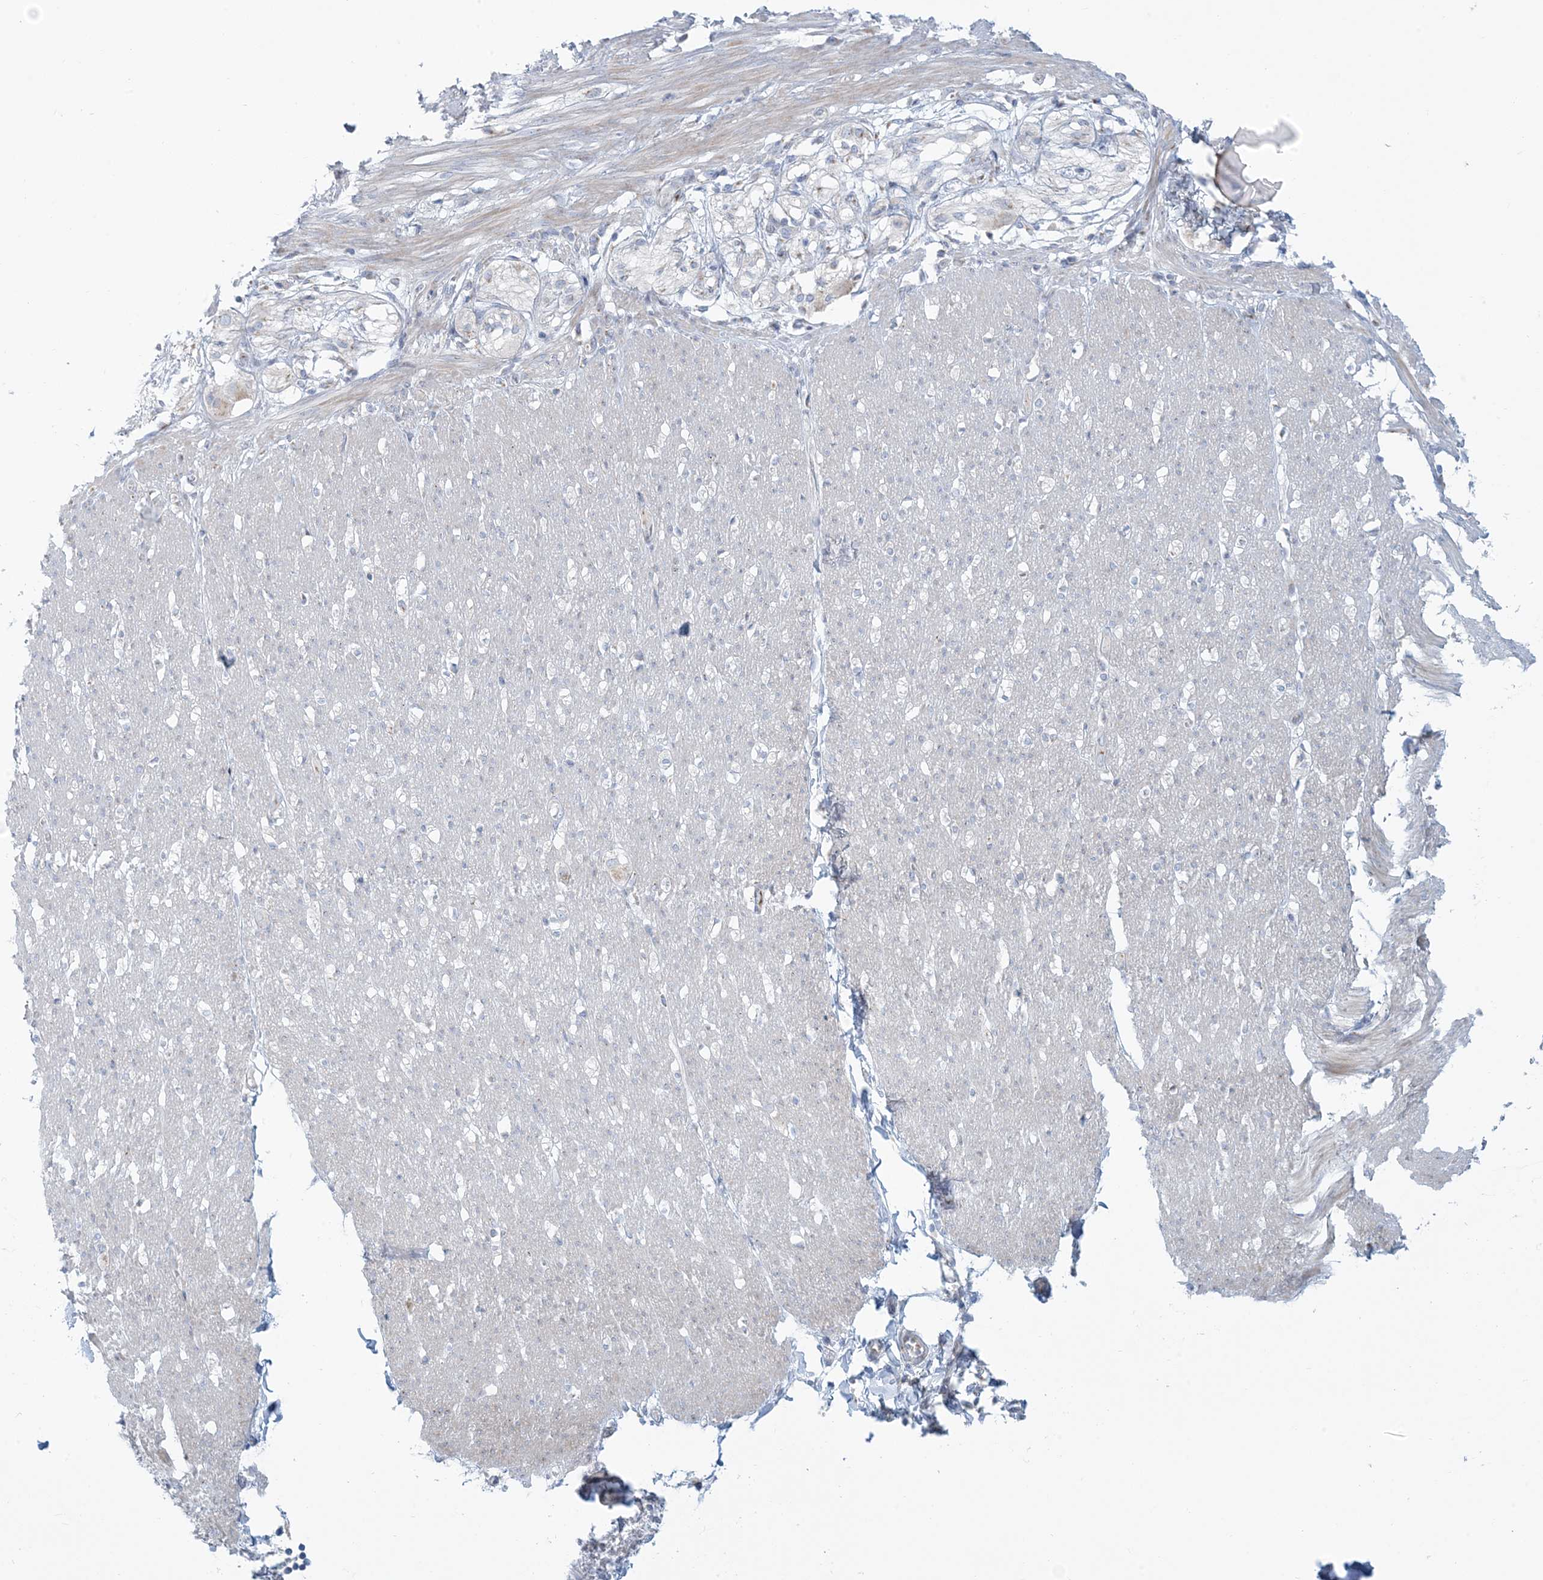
{"staining": {"intensity": "weak", "quantity": "25%-75%", "location": "cytoplasmic/membranous"}, "tissue": "smooth muscle", "cell_type": "Smooth muscle cells", "image_type": "normal", "snomed": [{"axis": "morphology", "description": "Normal tissue, NOS"}, {"axis": "morphology", "description": "Adenocarcinoma, NOS"}, {"axis": "topography", "description": "Colon"}, {"axis": "topography", "description": "Peripheral nerve tissue"}], "caption": "Immunohistochemical staining of normal smooth muscle shows low levels of weak cytoplasmic/membranous staining in about 25%-75% of smooth muscle cells.", "gene": "AFTPH", "patient": {"sex": "male", "age": 14}}